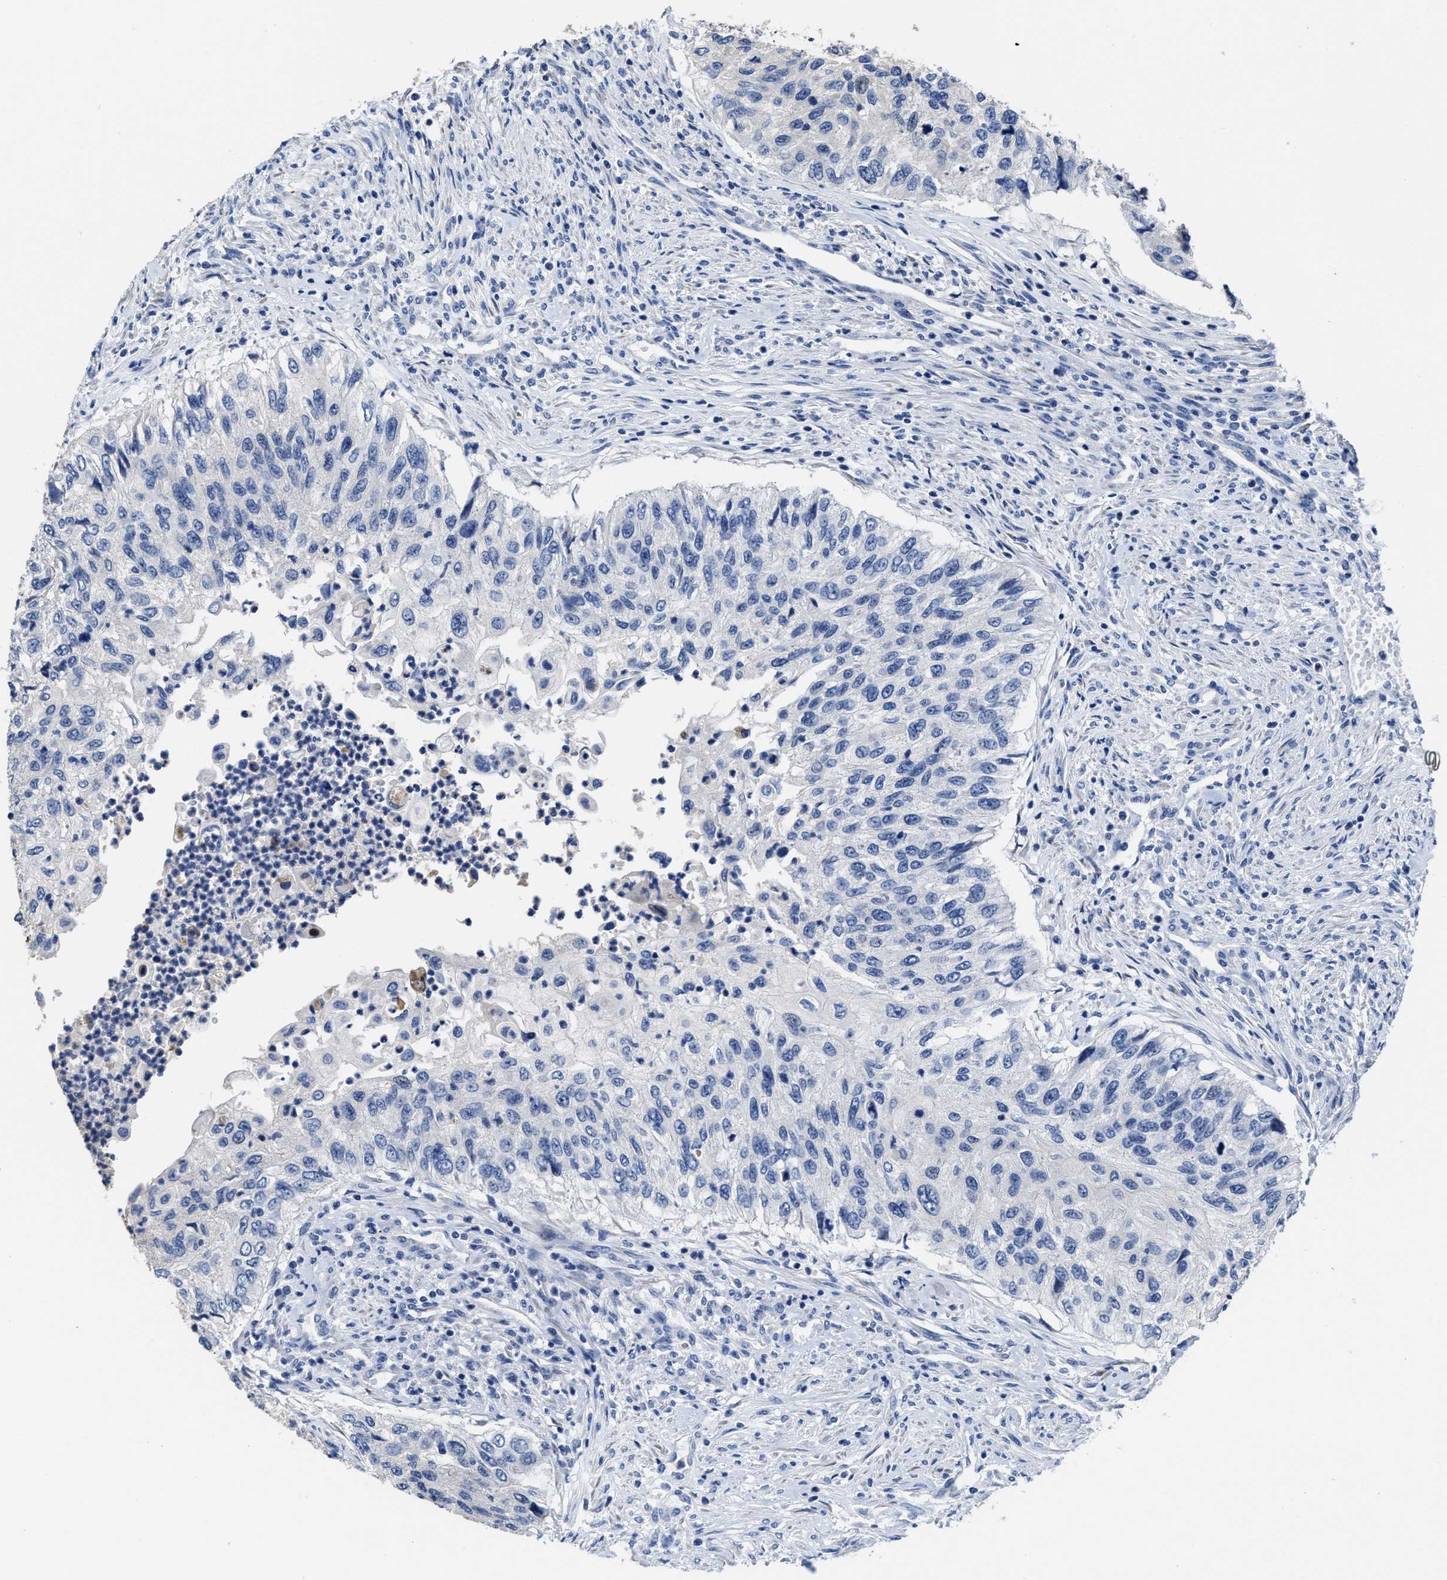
{"staining": {"intensity": "negative", "quantity": "none", "location": "none"}, "tissue": "urothelial cancer", "cell_type": "Tumor cells", "image_type": "cancer", "snomed": [{"axis": "morphology", "description": "Urothelial carcinoma, High grade"}, {"axis": "topography", "description": "Urinary bladder"}], "caption": "Tumor cells show no significant protein staining in urothelial carcinoma (high-grade).", "gene": "HOOK1", "patient": {"sex": "female", "age": 60}}